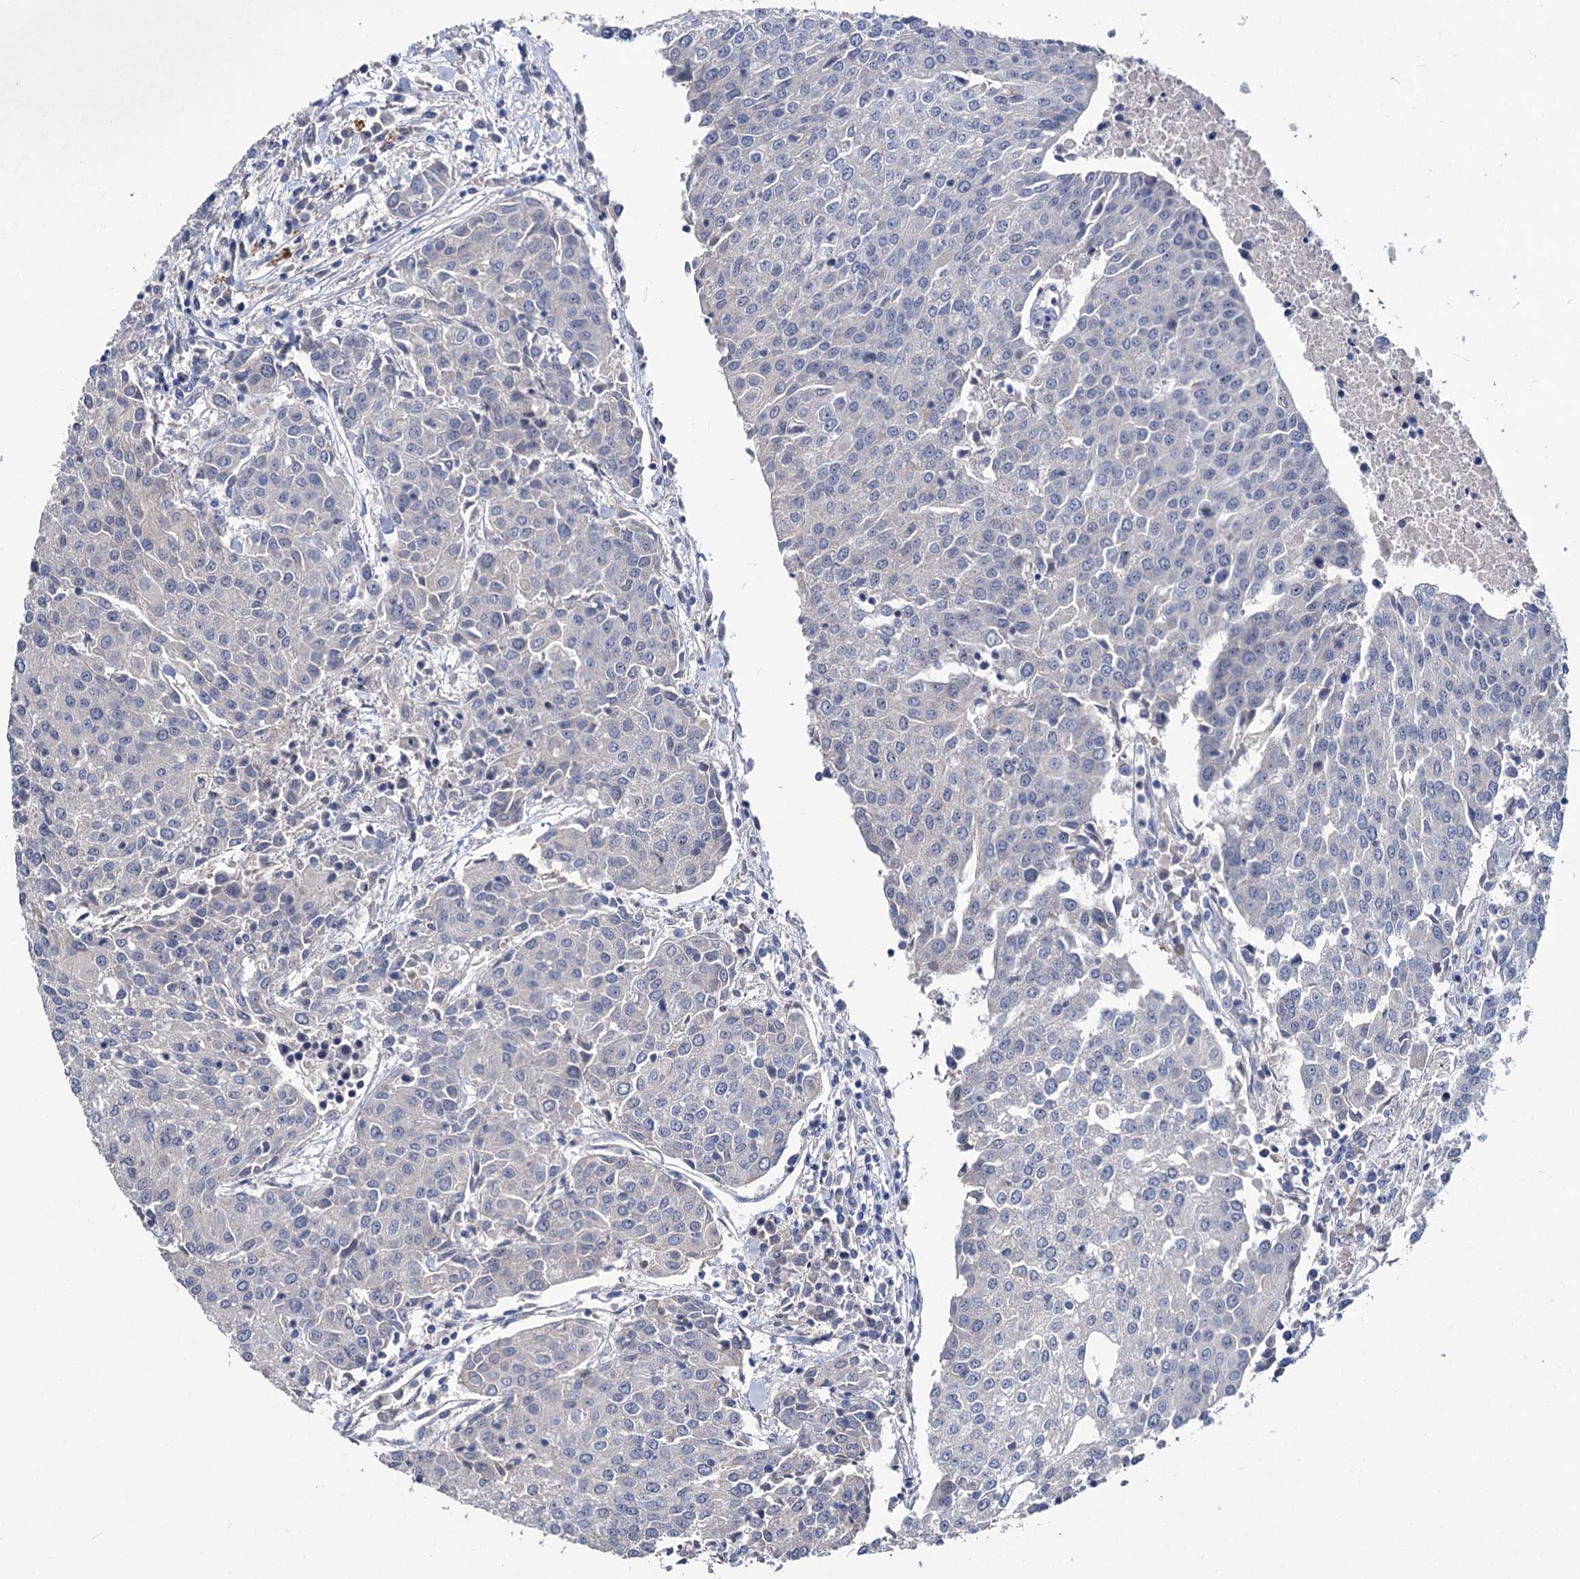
{"staining": {"intensity": "negative", "quantity": "none", "location": "none"}, "tissue": "urothelial cancer", "cell_type": "Tumor cells", "image_type": "cancer", "snomed": [{"axis": "morphology", "description": "Urothelial carcinoma, High grade"}, {"axis": "topography", "description": "Urinary bladder"}], "caption": "An IHC image of high-grade urothelial carcinoma is shown. There is no staining in tumor cells of high-grade urothelial carcinoma.", "gene": "ATP9A", "patient": {"sex": "female", "age": 85}}